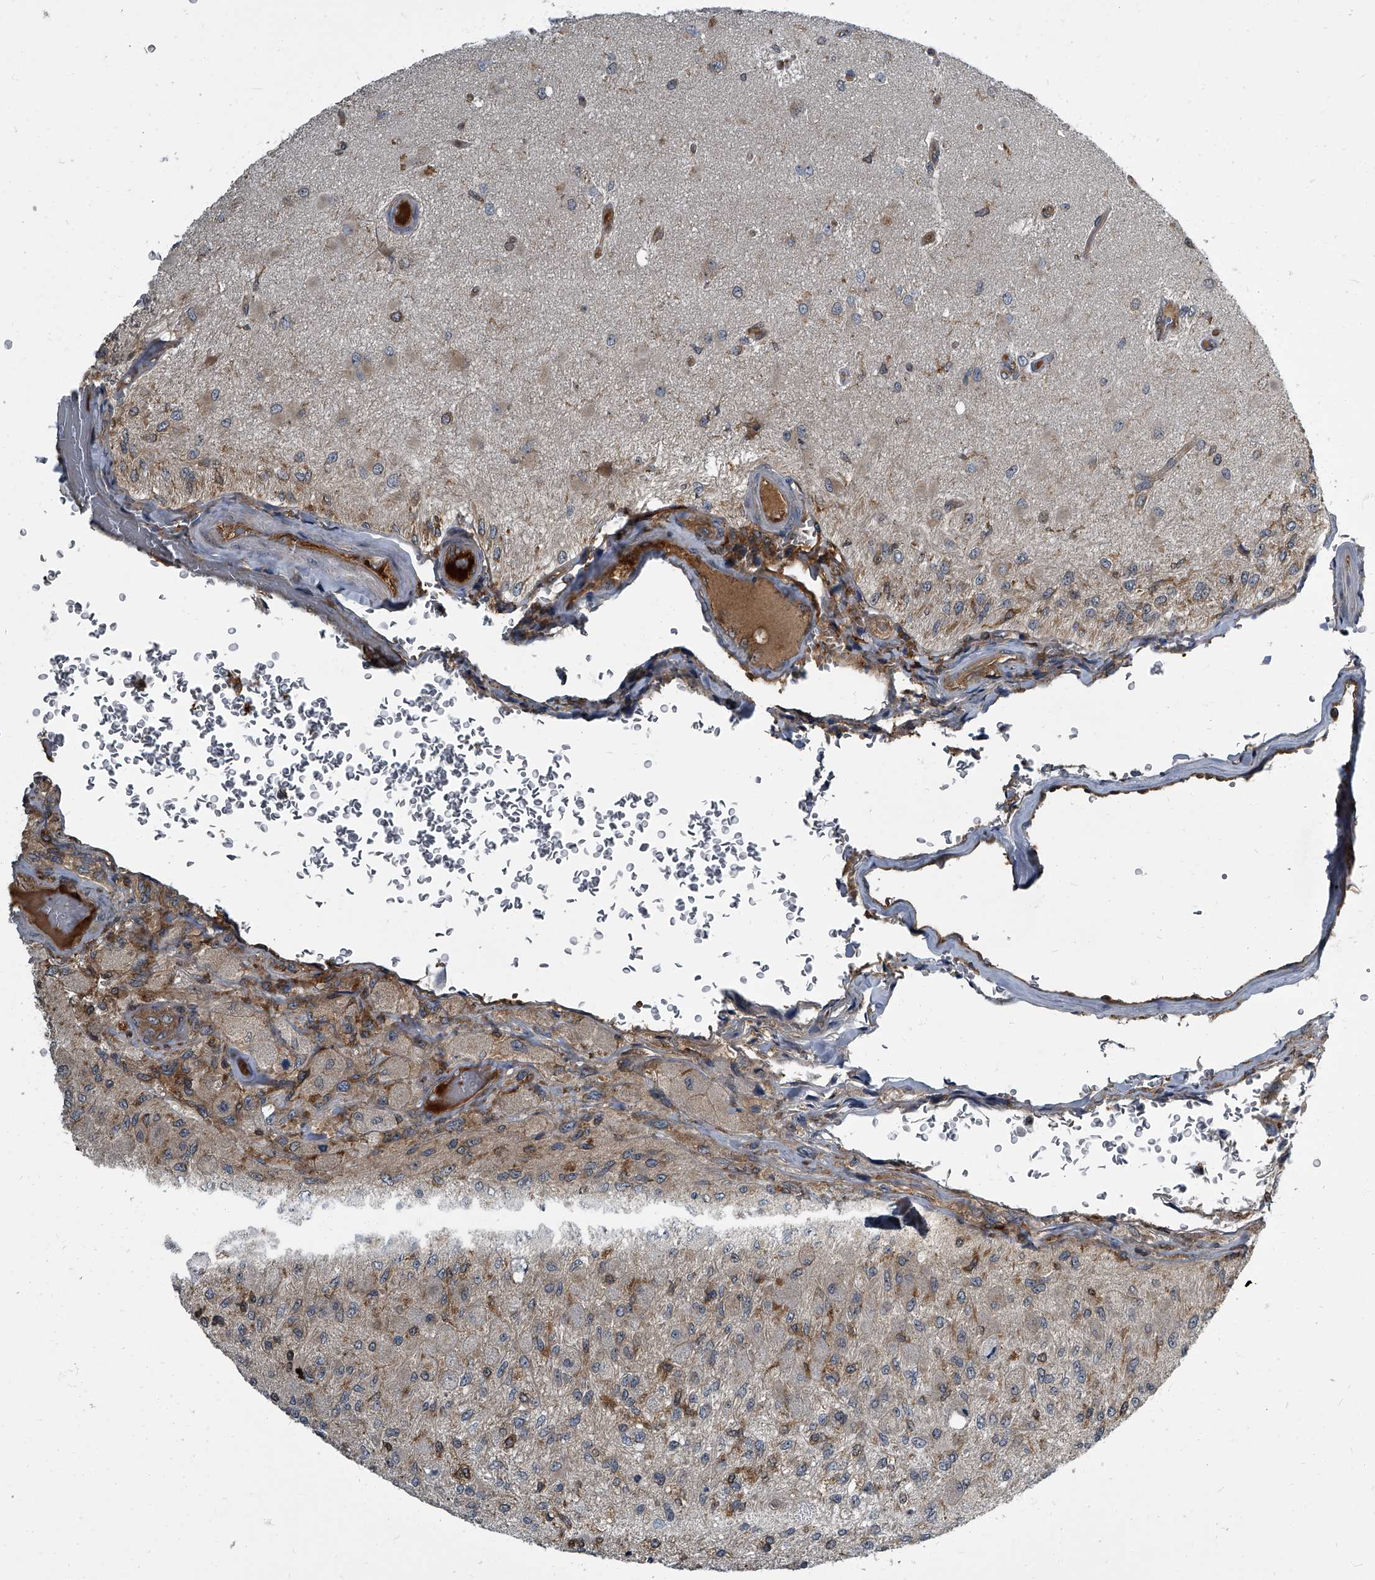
{"staining": {"intensity": "moderate", "quantity": "<25%", "location": "cytoplasmic/membranous"}, "tissue": "glioma", "cell_type": "Tumor cells", "image_type": "cancer", "snomed": [{"axis": "morphology", "description": "Normal tissue, NOS"}, {"axis": "morphology", "description": "Glioma, malignant, High grade"}, {"axis": "topography", "description": "Cerebral cortex"}], "caption": "Protein staining of glioma tissue exhibits moderate cytoplasmic/membranous positivity in approximately <25% of tumor cells. Immunohistochemistry (ihc) stains the protein in brown and the nuclei are stained blue.", "gene": "CDV3", "patient": {"sex": "male", "age": 77}}